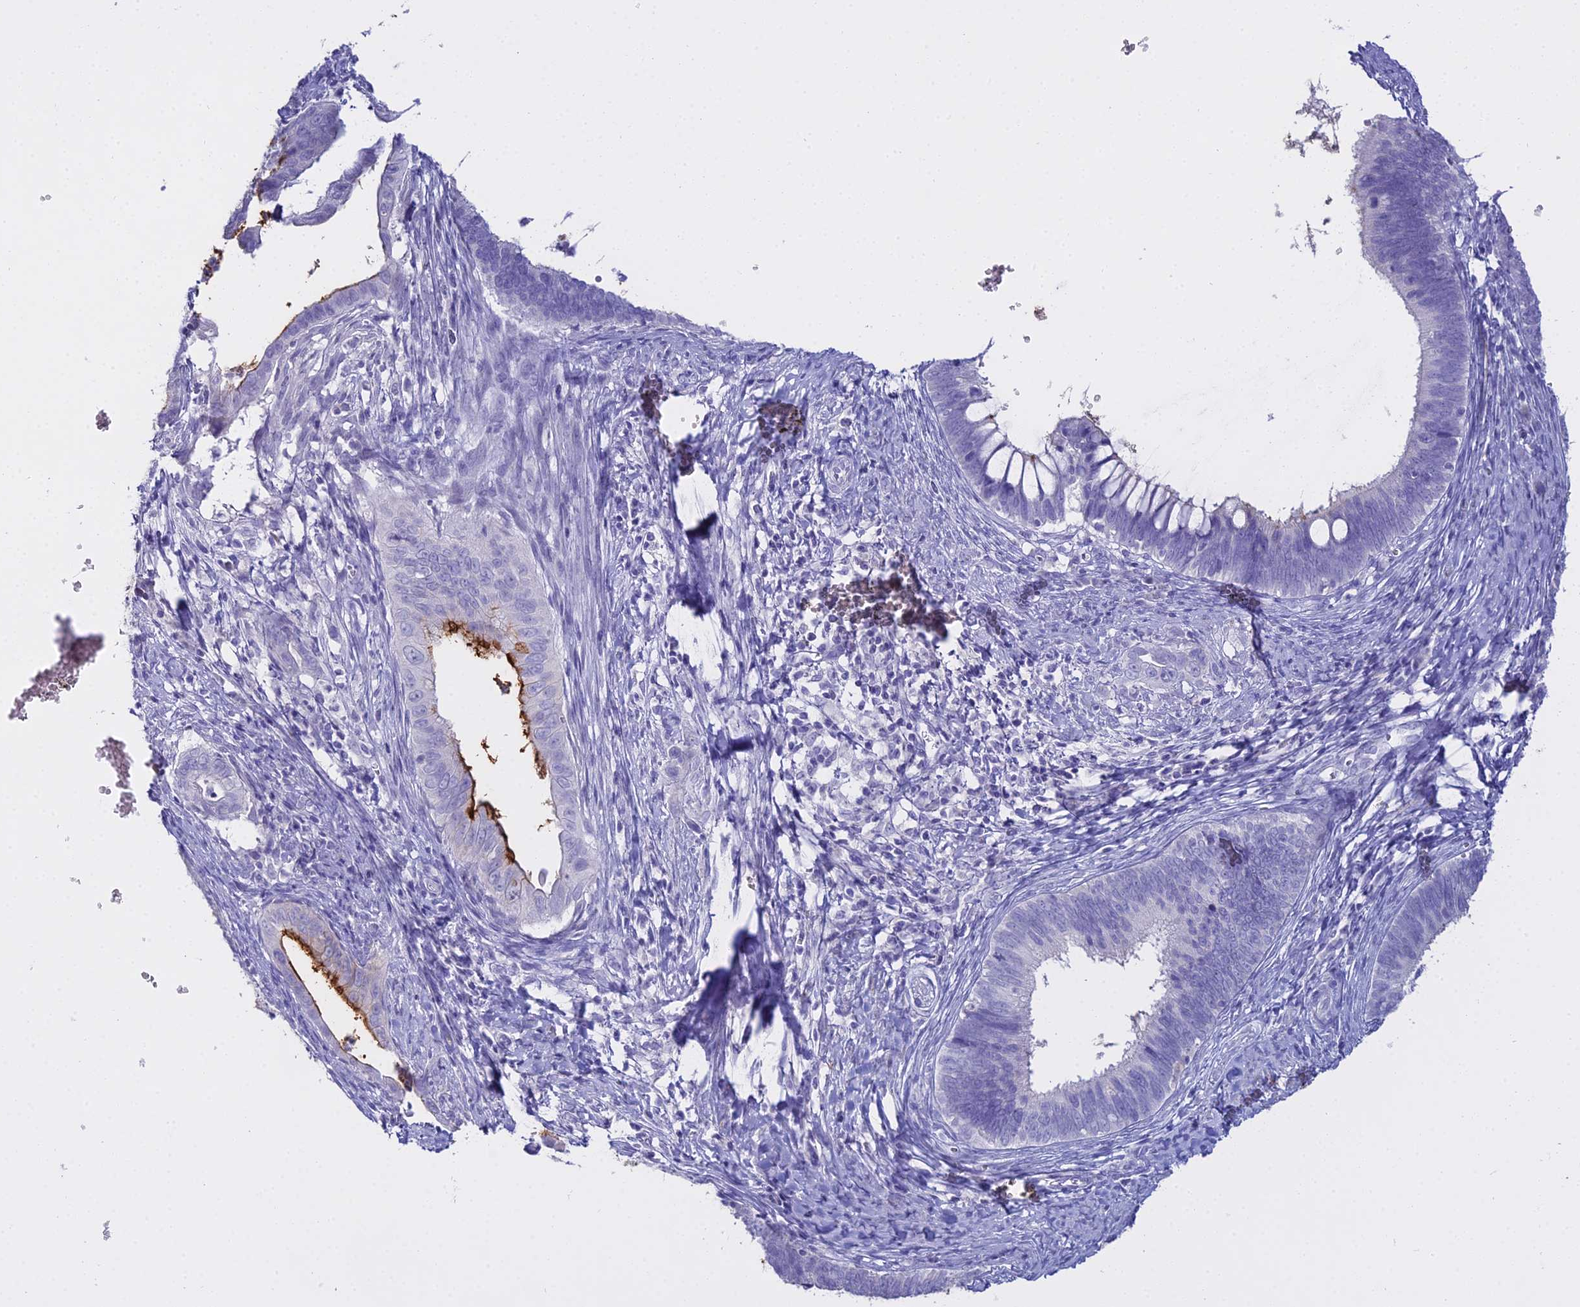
{"staining": {"intensity": "moderate", "quantity": "<25%", "location": "cytoplasmic/membranous"}, "tissue": "cervical cancer", "cell_type": "Tumor cells", "image_type": "cancer", "snomed": [{"axis": "morphology", "description": "Adenocarcinoma, NOS"}, {"axis": "topography", "description": "Cervix"}], "caption": "The photomicrograph shows staining of cervical cancer, revealing moderate cytoplasmic/membranous protein positivity (brown color) within tumor cells.", "gene": "ALPP", "patient": {"sex": "female", "age": 42}}